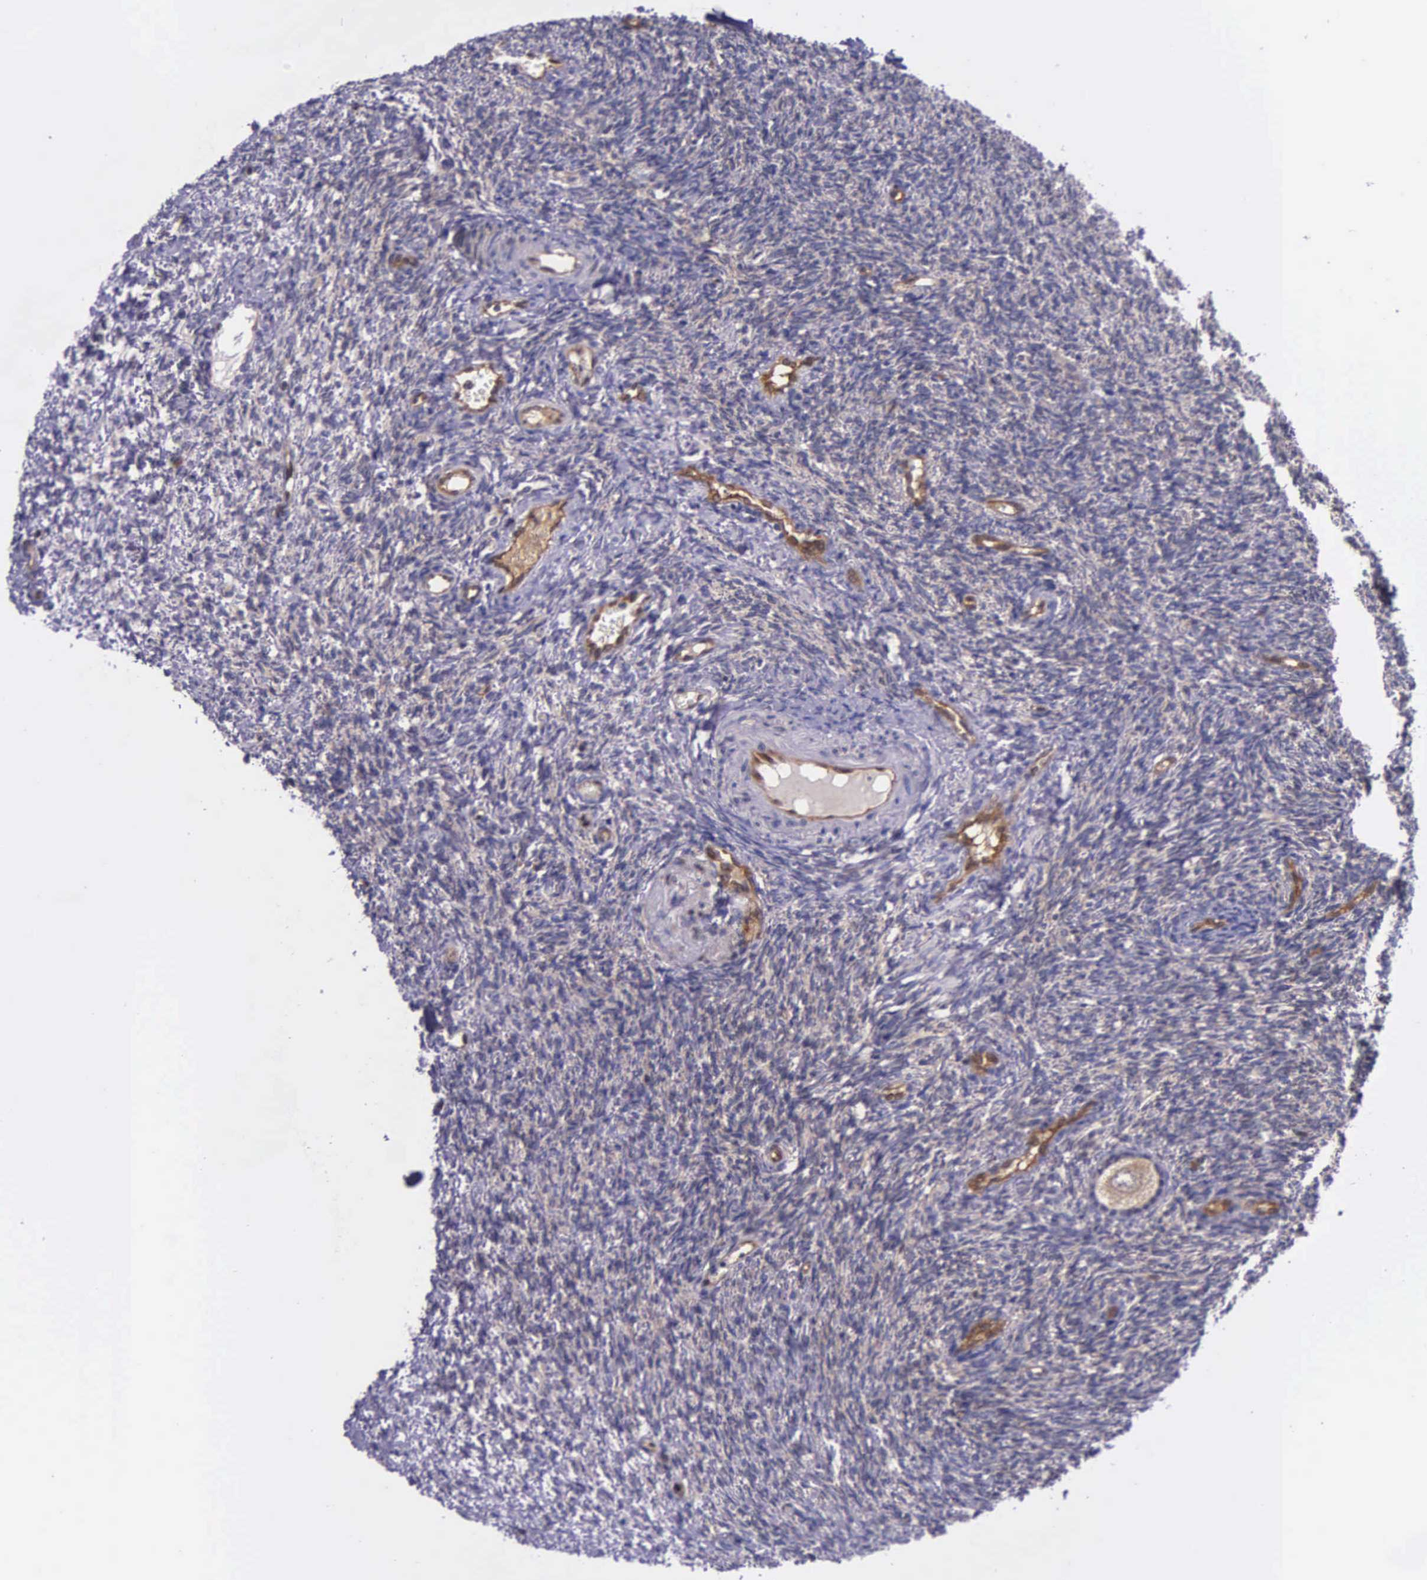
{"staining": {"intensity": "negative", "quantity": "none", "location": "none"}, "tissue": "ovary", "cell_type": "Follicle cells", "image_type": "normal", "snomed": [{"axis": "morphology", "description": "Normal tissue, NOS"}, {"axis": "topography", "description": "Ovary"}], "caption": "Immunohistochemistry (IHC) image of unremarkable ovary: human ovary stained with DAB shows no significant protein staining in follicle cells.", "gene": "GMPR2", "patient": {"sex": "female", "age": 32}}